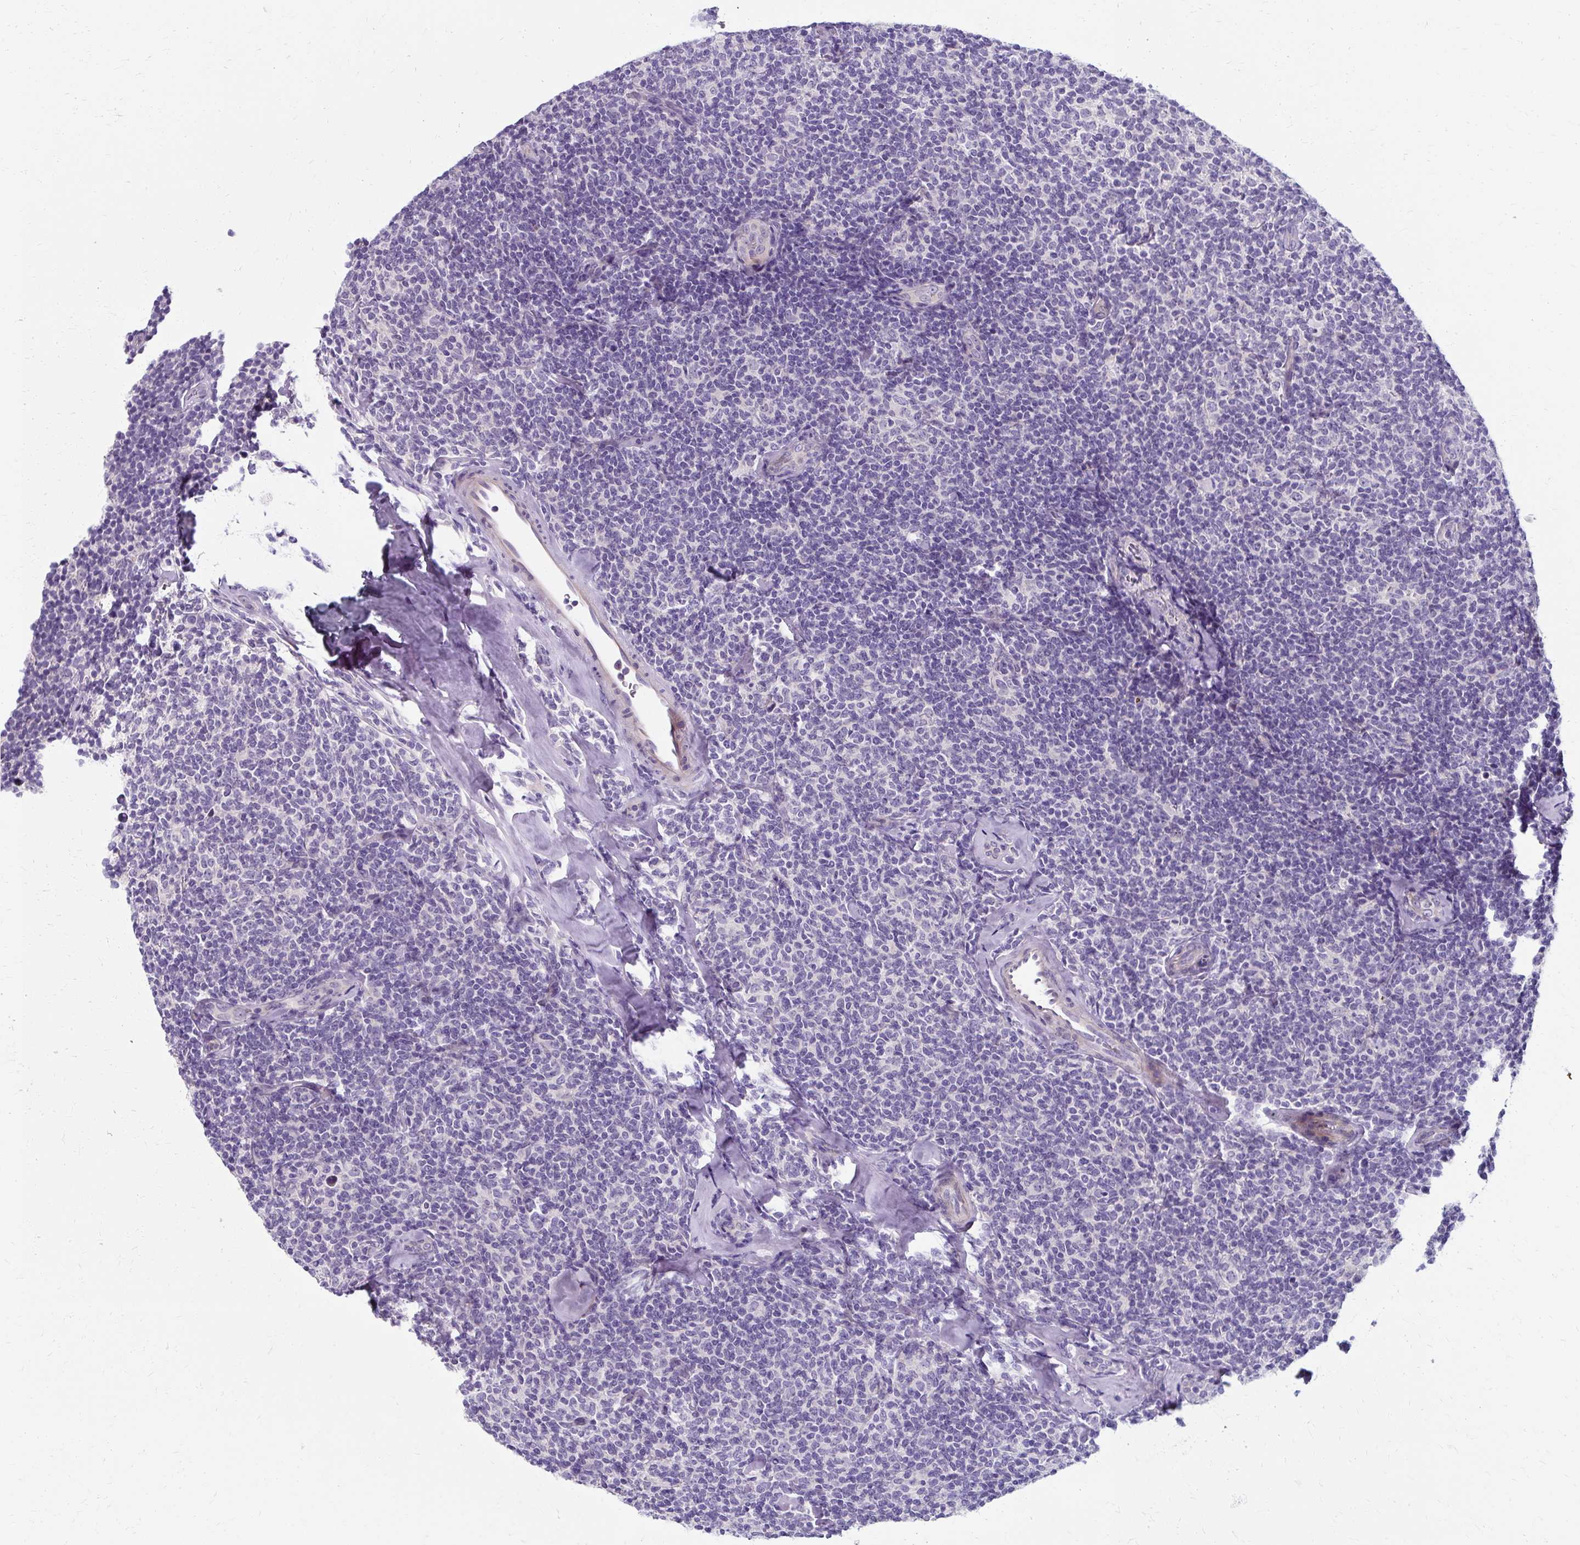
{"staining": {"intensity": "negative", "quantity": "none", "location": "none"}, "tissue": "lymphoma", "cell_type": "Tumor cells", "image_type": "cancer", "snomed": [{"axis": "morphology", "description": "Malignant lymphoma, non-Hodgkin's type, Low grade"}, {"axis": "topography", "description": "Lymph node"}], "caption": "There is no significant positivity in tumor cells of lymphoma. (Stains: DAB IHC with hematoxylin counter stain, Microscopy: brightfield microscopy at high magnification).", "gene": "ZNF555", "patient": {"sex": "female", "age": 56}}